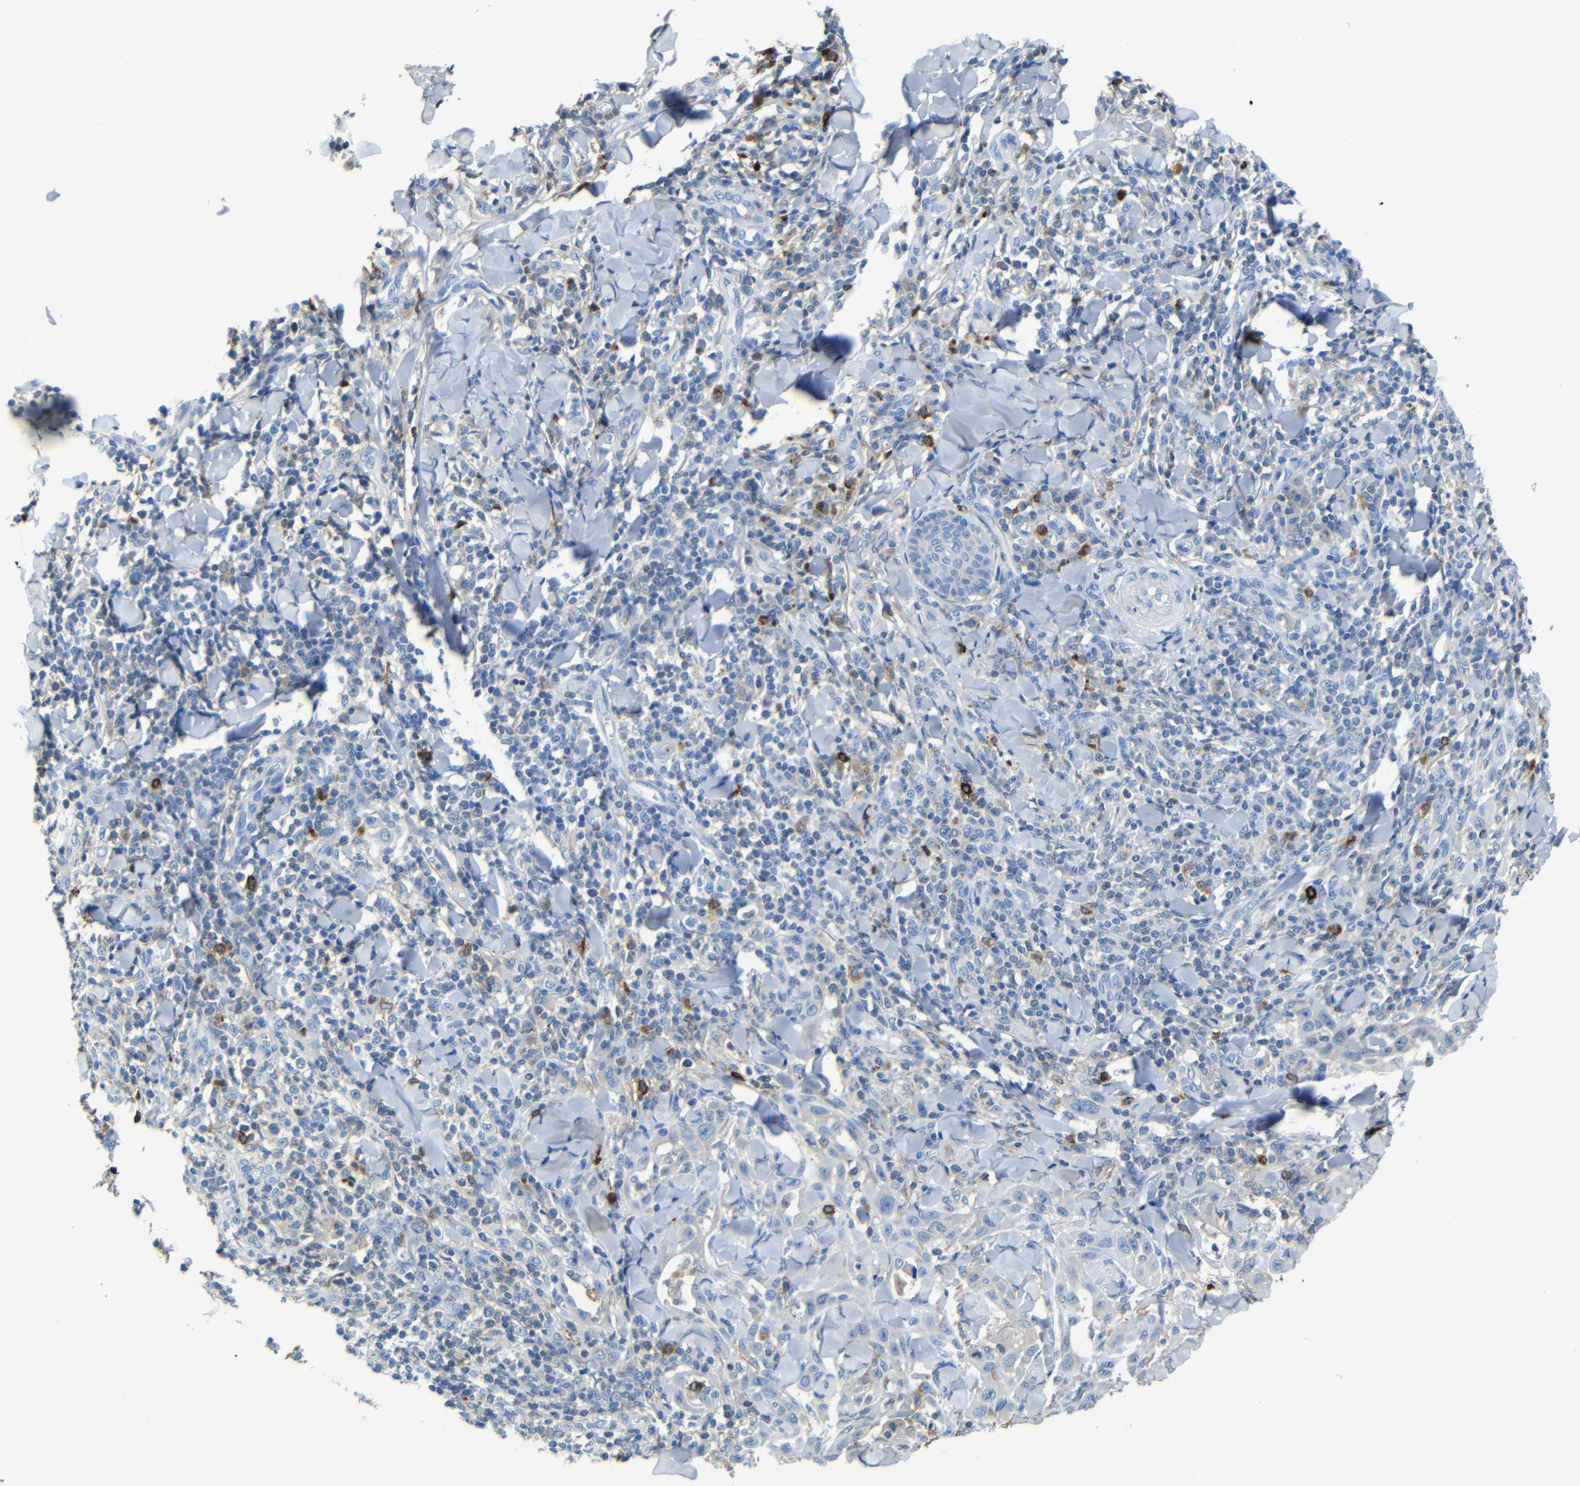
{"staining": {"intensity": "negative", "quantity": "none", "location": "none"}, "tissue": "skin cancer", "cell_type": "Tumor cells", "image_type": "cancer", "snomed": [{"axis": "morphology", "description": "Squamous cell carcinoma, NOS"}, {"axis": "topography", "description": "Skin"}], "caption": "Tumor cells show no significant staining in skin cancer (squamous cell carcinoma). (Brightfield microscopy of DAB immunohistochemistry at high magnification).", "gene": "SERPINA1", "patient": {"sex": "male", "age": 24}}